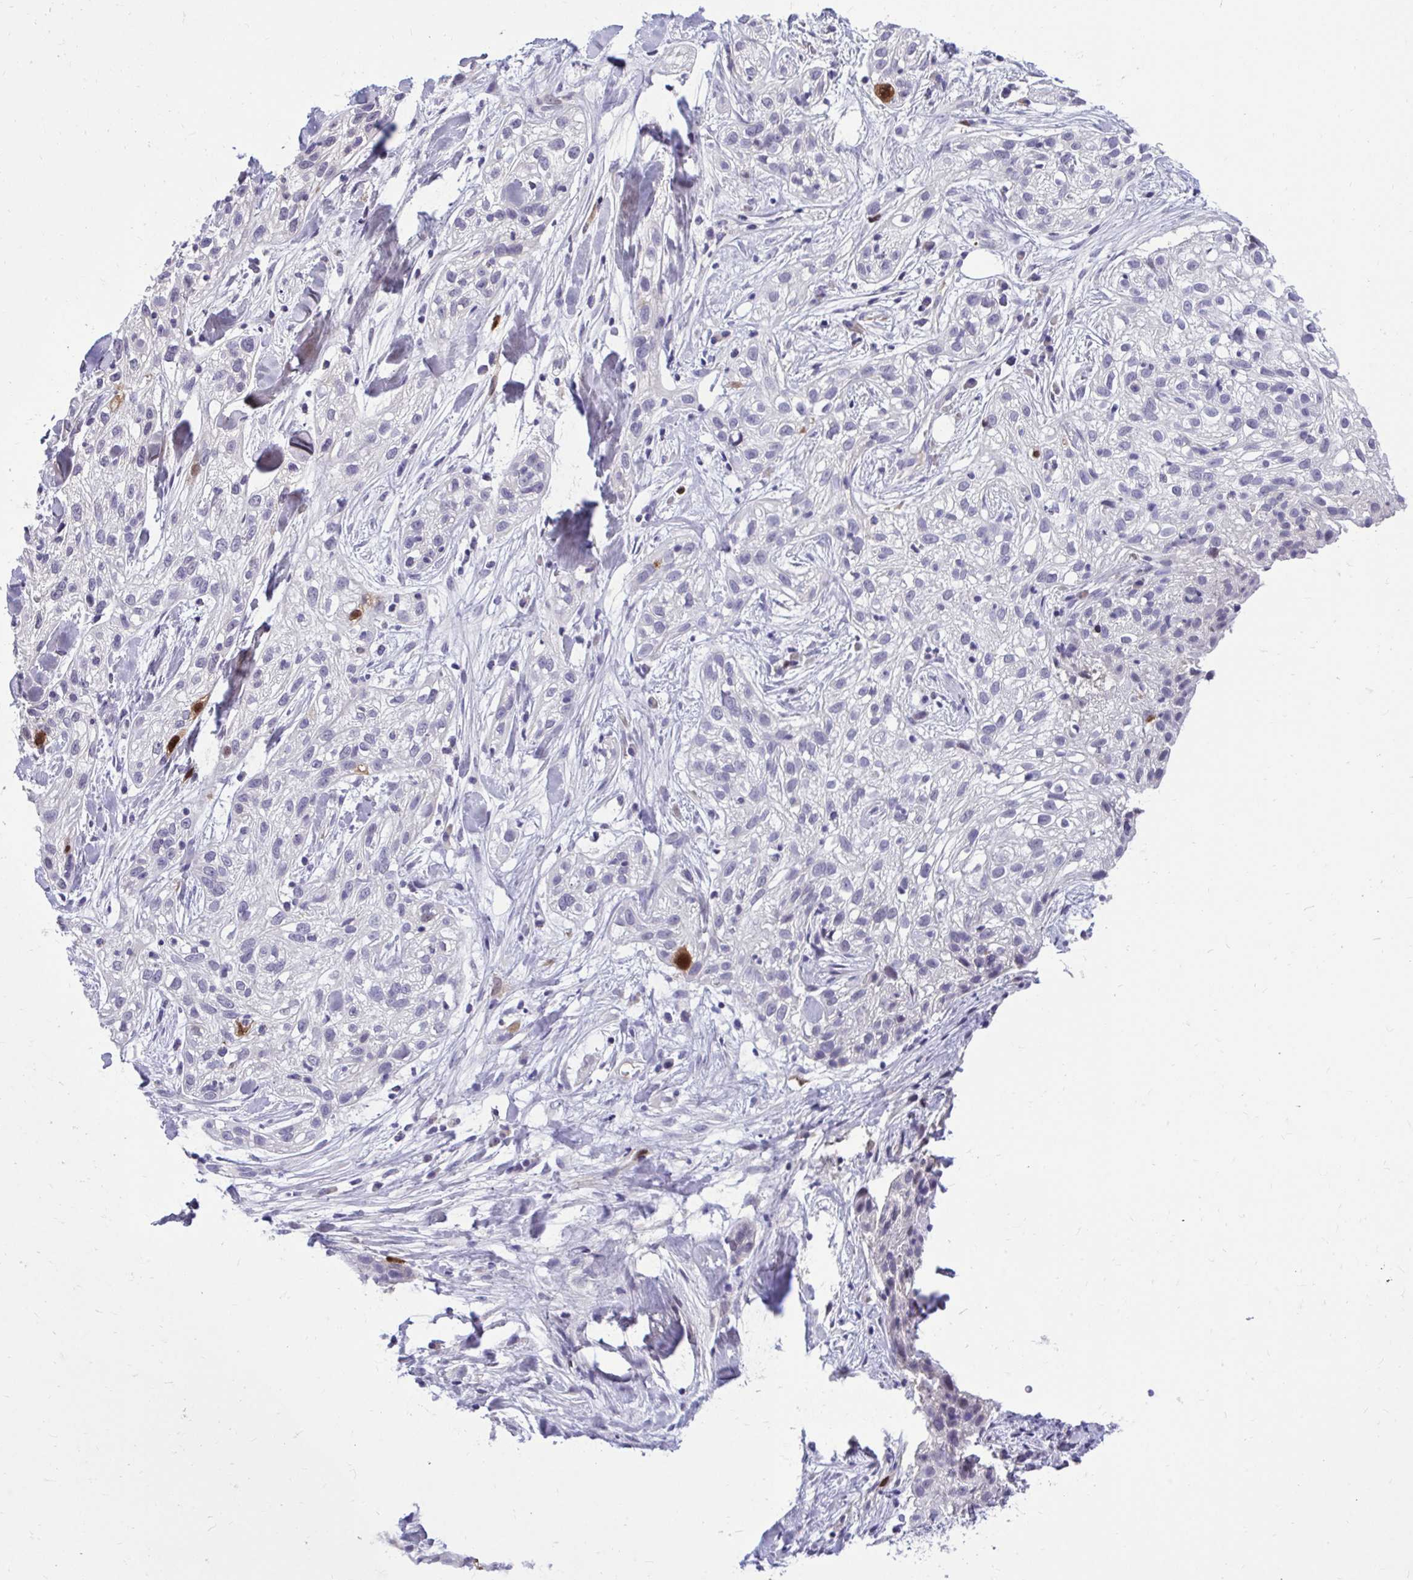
{"staining": {"intensity": "strong", "quantity": "<25%", "location": "nuclear"}, "tissue": "skin cancer", "cell_type": "Tumor cells", "image_type": "cancer", "snomed": [{"axis": "morphology", "description": "Squamous cell carcinoma, NOS"}, {"axis": "topography", "description": "Skin"}], "caption": "Strong nuclear expression for a protein is seen in approximately <25% of tumor cells of skin cancer using immunohistochemistry.", "gene": "CDC20", "patient": {"sex": "male", "age": 82}}